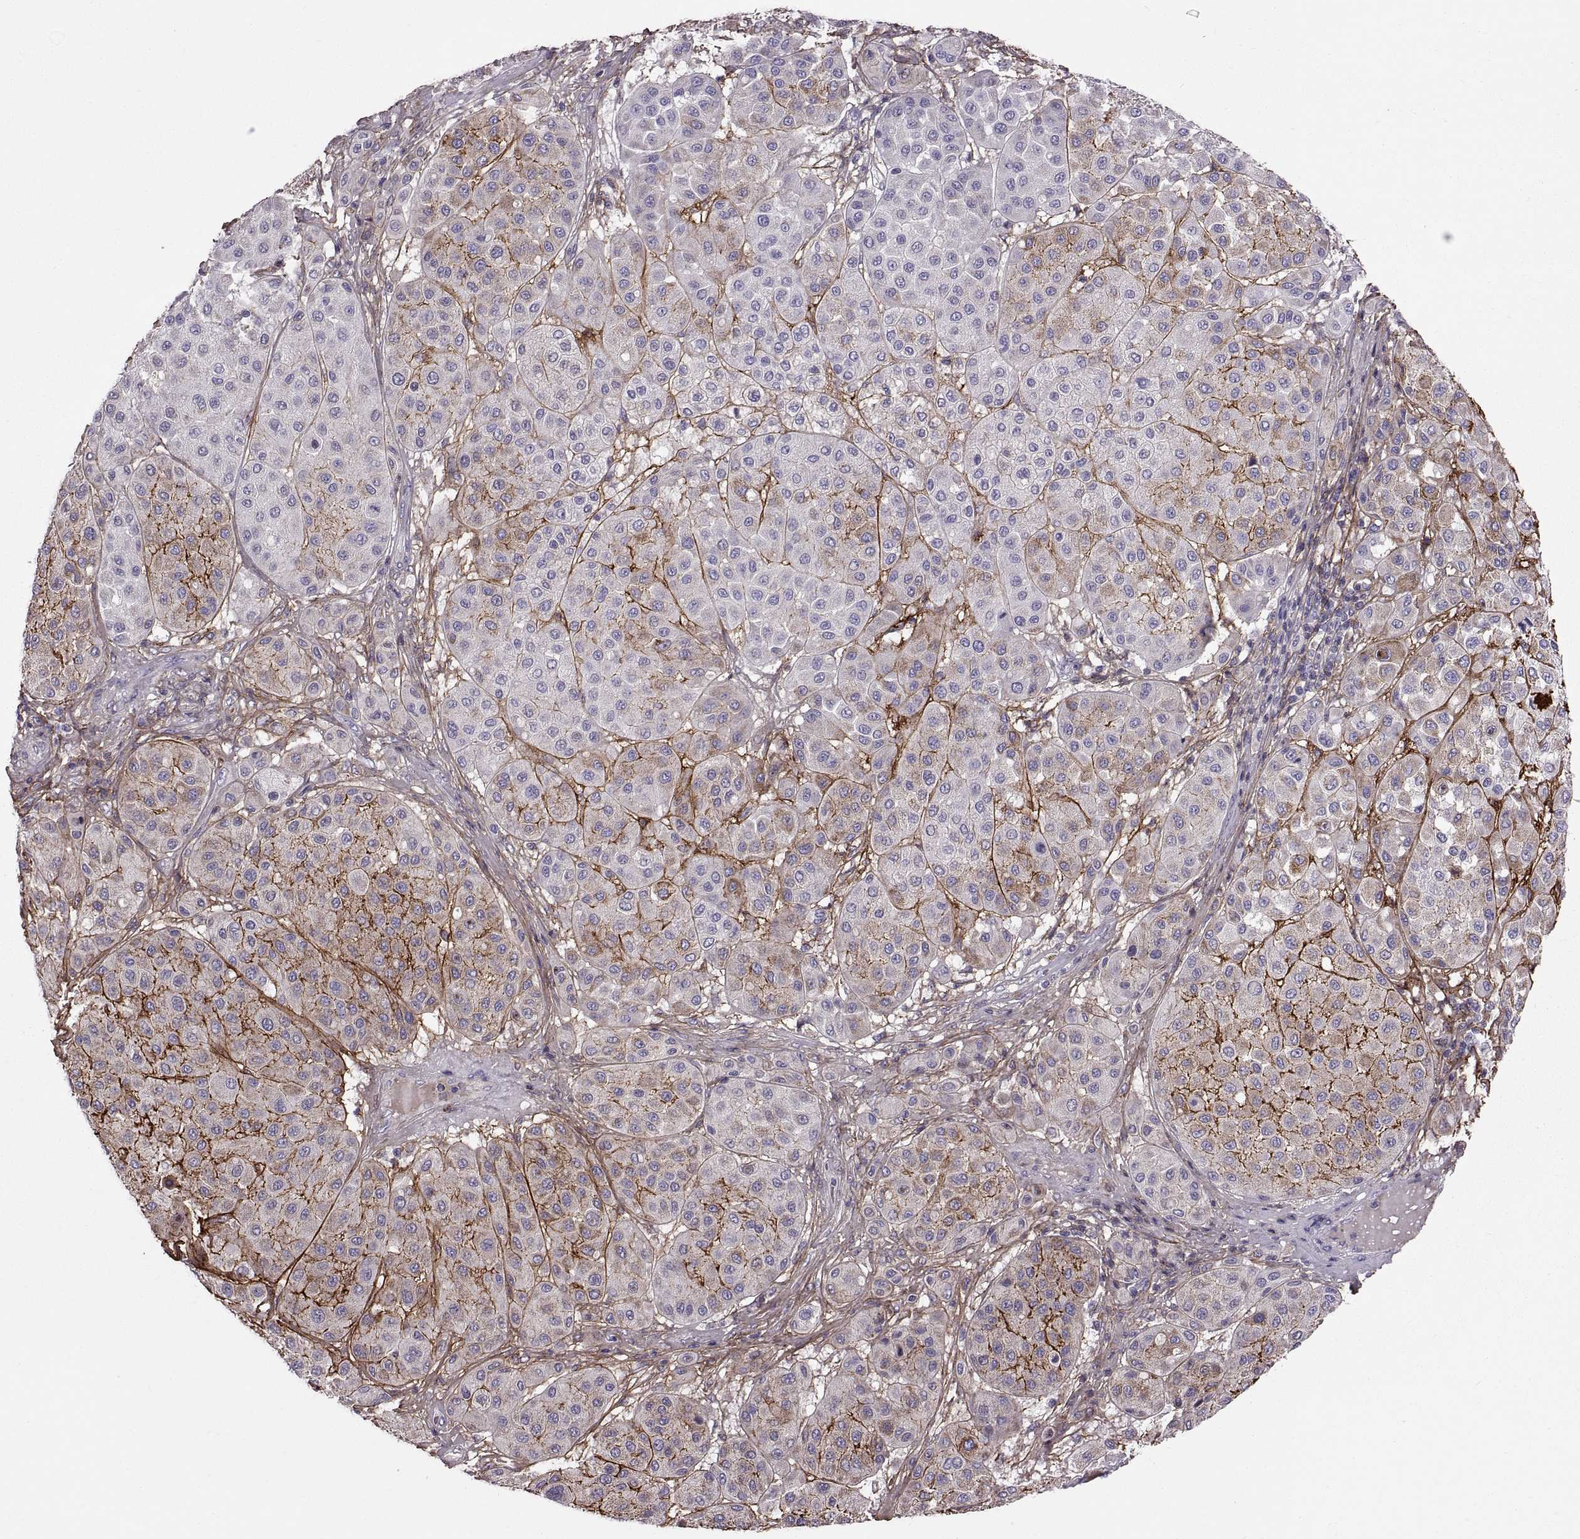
{"staining": {"intensity": "negative", "quantity": "none", "location": "none"}, "tissue": "melanoma", "cell_type": "Tumor cells", "image_type": "cancer", "snomed": [{"axis": "morphology", "description": "Malignant melanoma, Metastatic site"}, {"axis": "topography", "description": "Smooth muscle"}], "caption": "DAB (3,3'-diaminobenzidine) immunohistochemical staining of melanoma exhibits no significant expression in tumor cells.", "gene": "EMILIN2", "patient": {"sex": "male", "age": 41}}